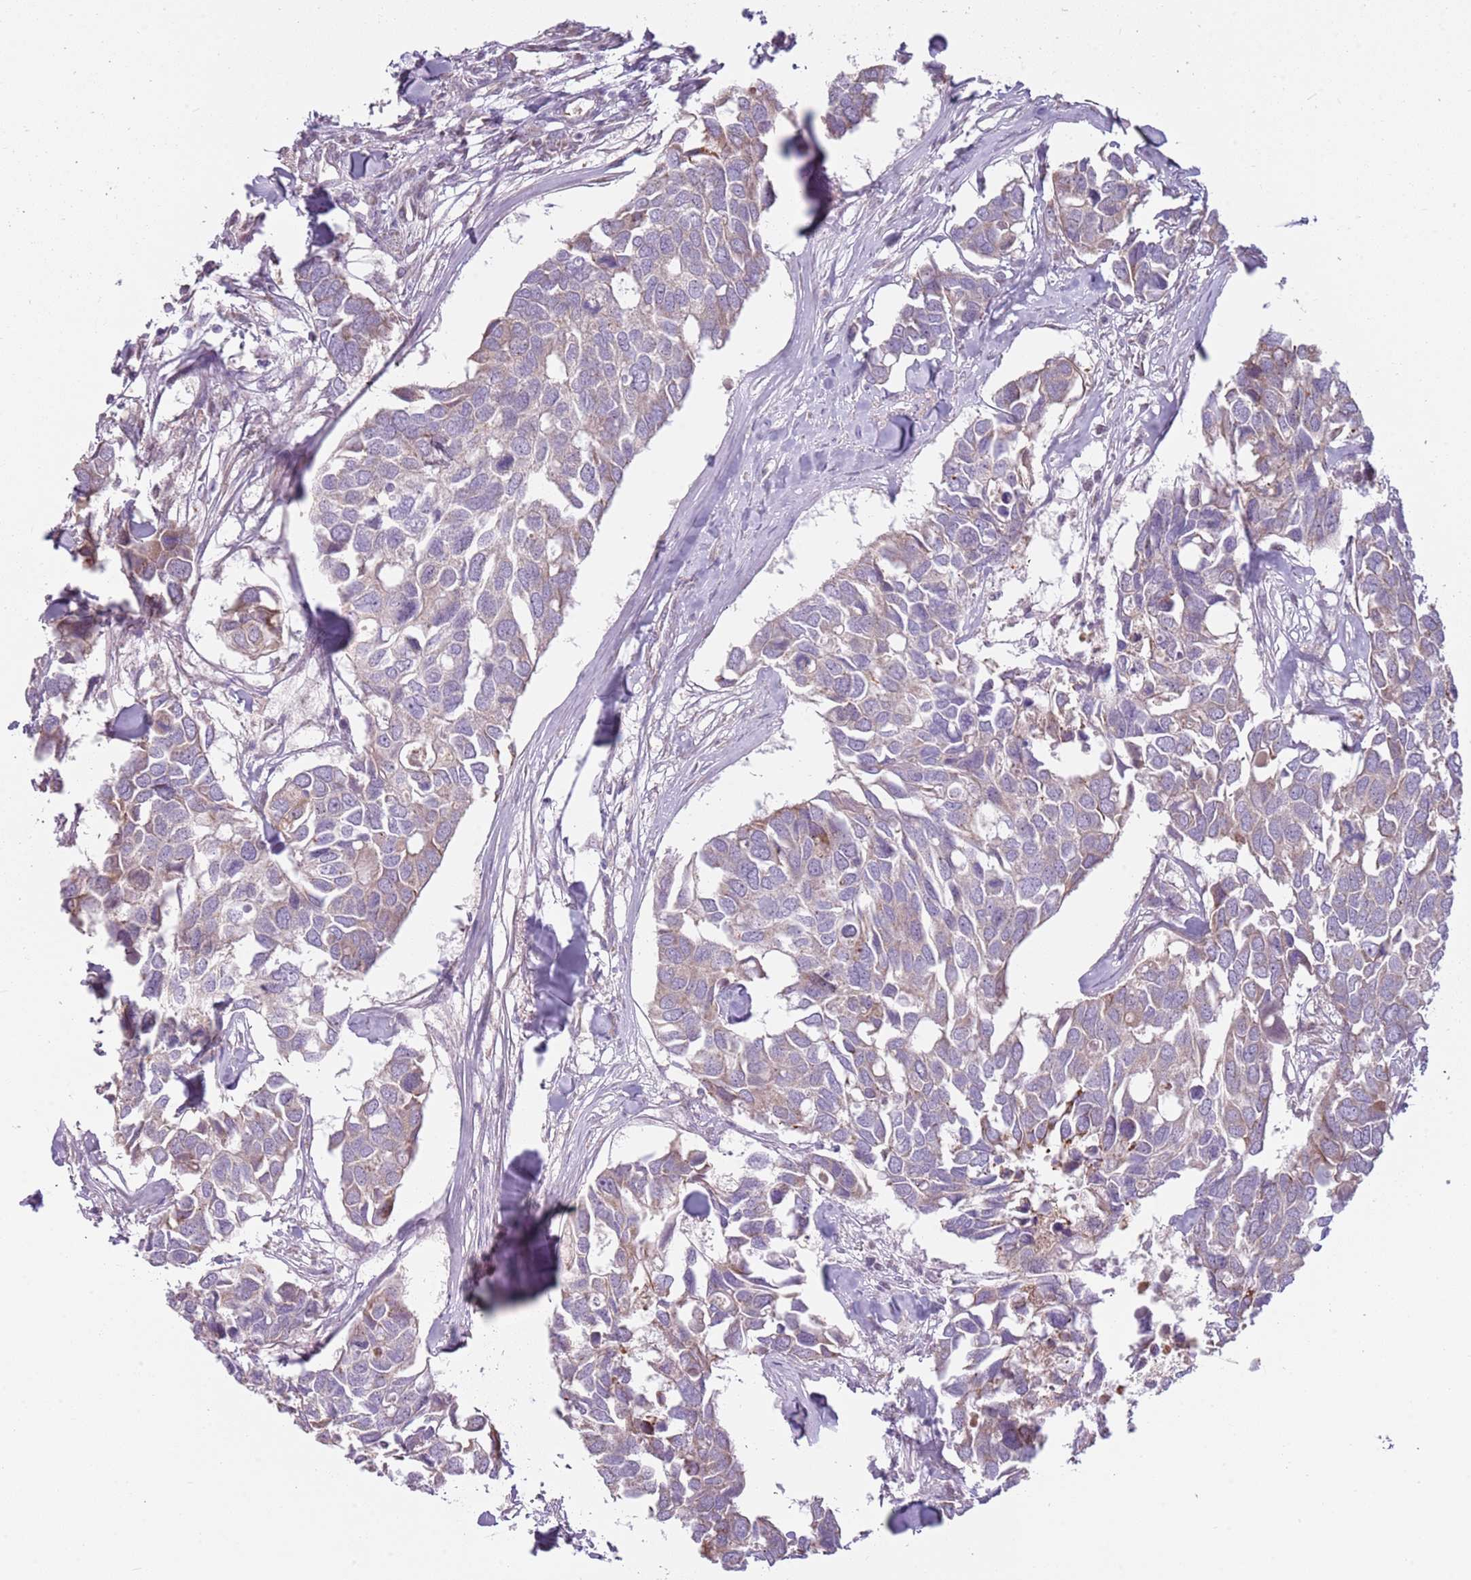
{"staining": {"intensity": "negative", "quantity": "none", "location": "none"}, "tissue": "breast cancer", "cell_type": "Tumor cells", "image_type": "cancer", "snomed": [{"axis": "morphology", "description": "Duct carcinoma"}, {"axis": "topography", "description": "Breast"}], "caption": "An IHC micrograph of breast invasive ductal carcinoma is shown. There is no staining in tumor cells of breast invasive ductal carcinoma.", "gene": "HSPA14", "patient": {"sex": "female", "age": 83}}